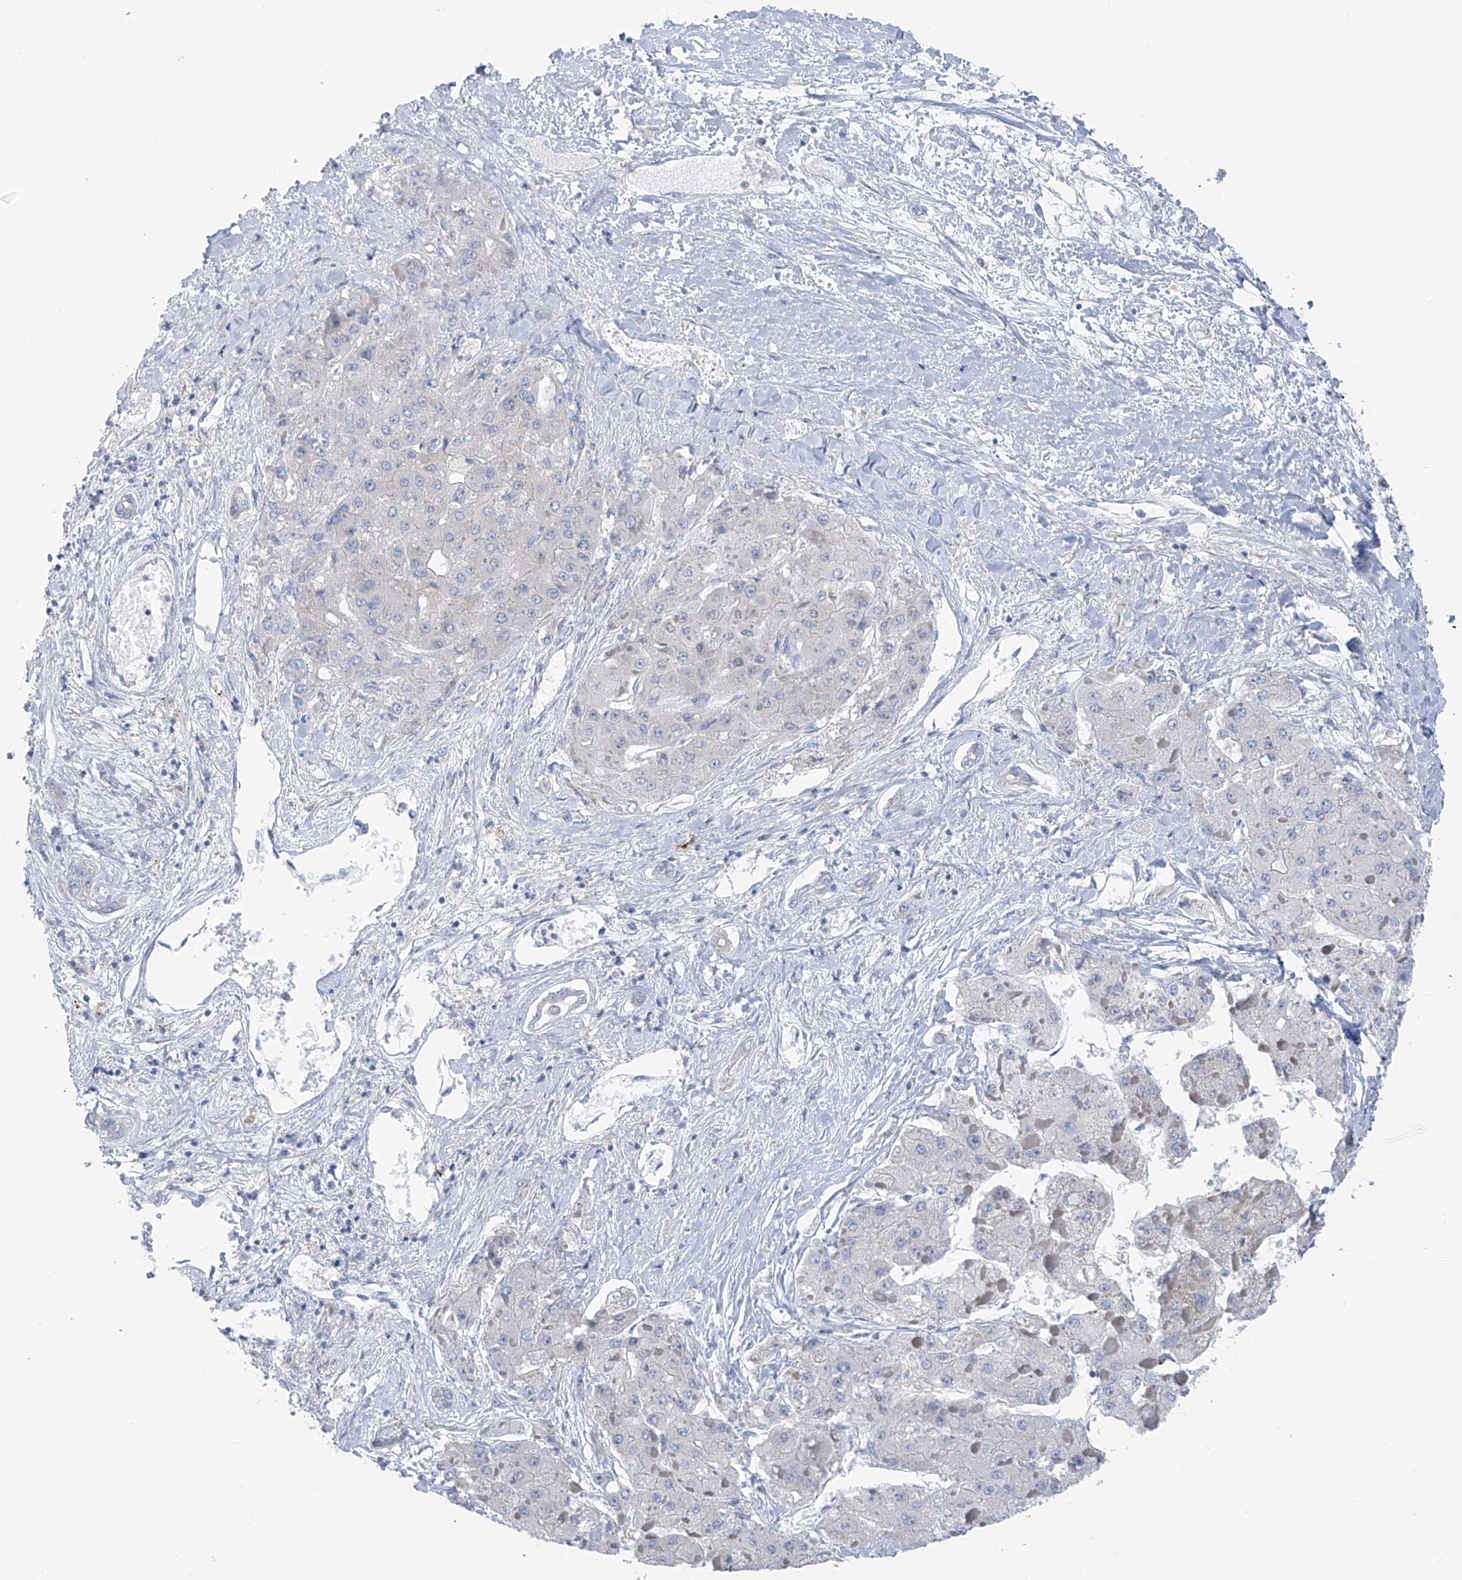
{"staining": {"intensity": "negative", "quantity": "none", "location": "none"}, "tissue": "liver cancer", "cell_type": "Tumor cells", "image_type": "cancer", "snomed": [{"axis": "morphology", "description": "Carcinoma, Hepatocellular, NOS"}, {"axis": "topography", "description": "Liver"}], "caption": "This image is of liver cancer stained with IHC to label a protein in brown with the nuclei are counter-stained blue. There is no staining in tumor cells.", "gene": "POMGNT2", "patient": {"sex": "female", "age": 73}}